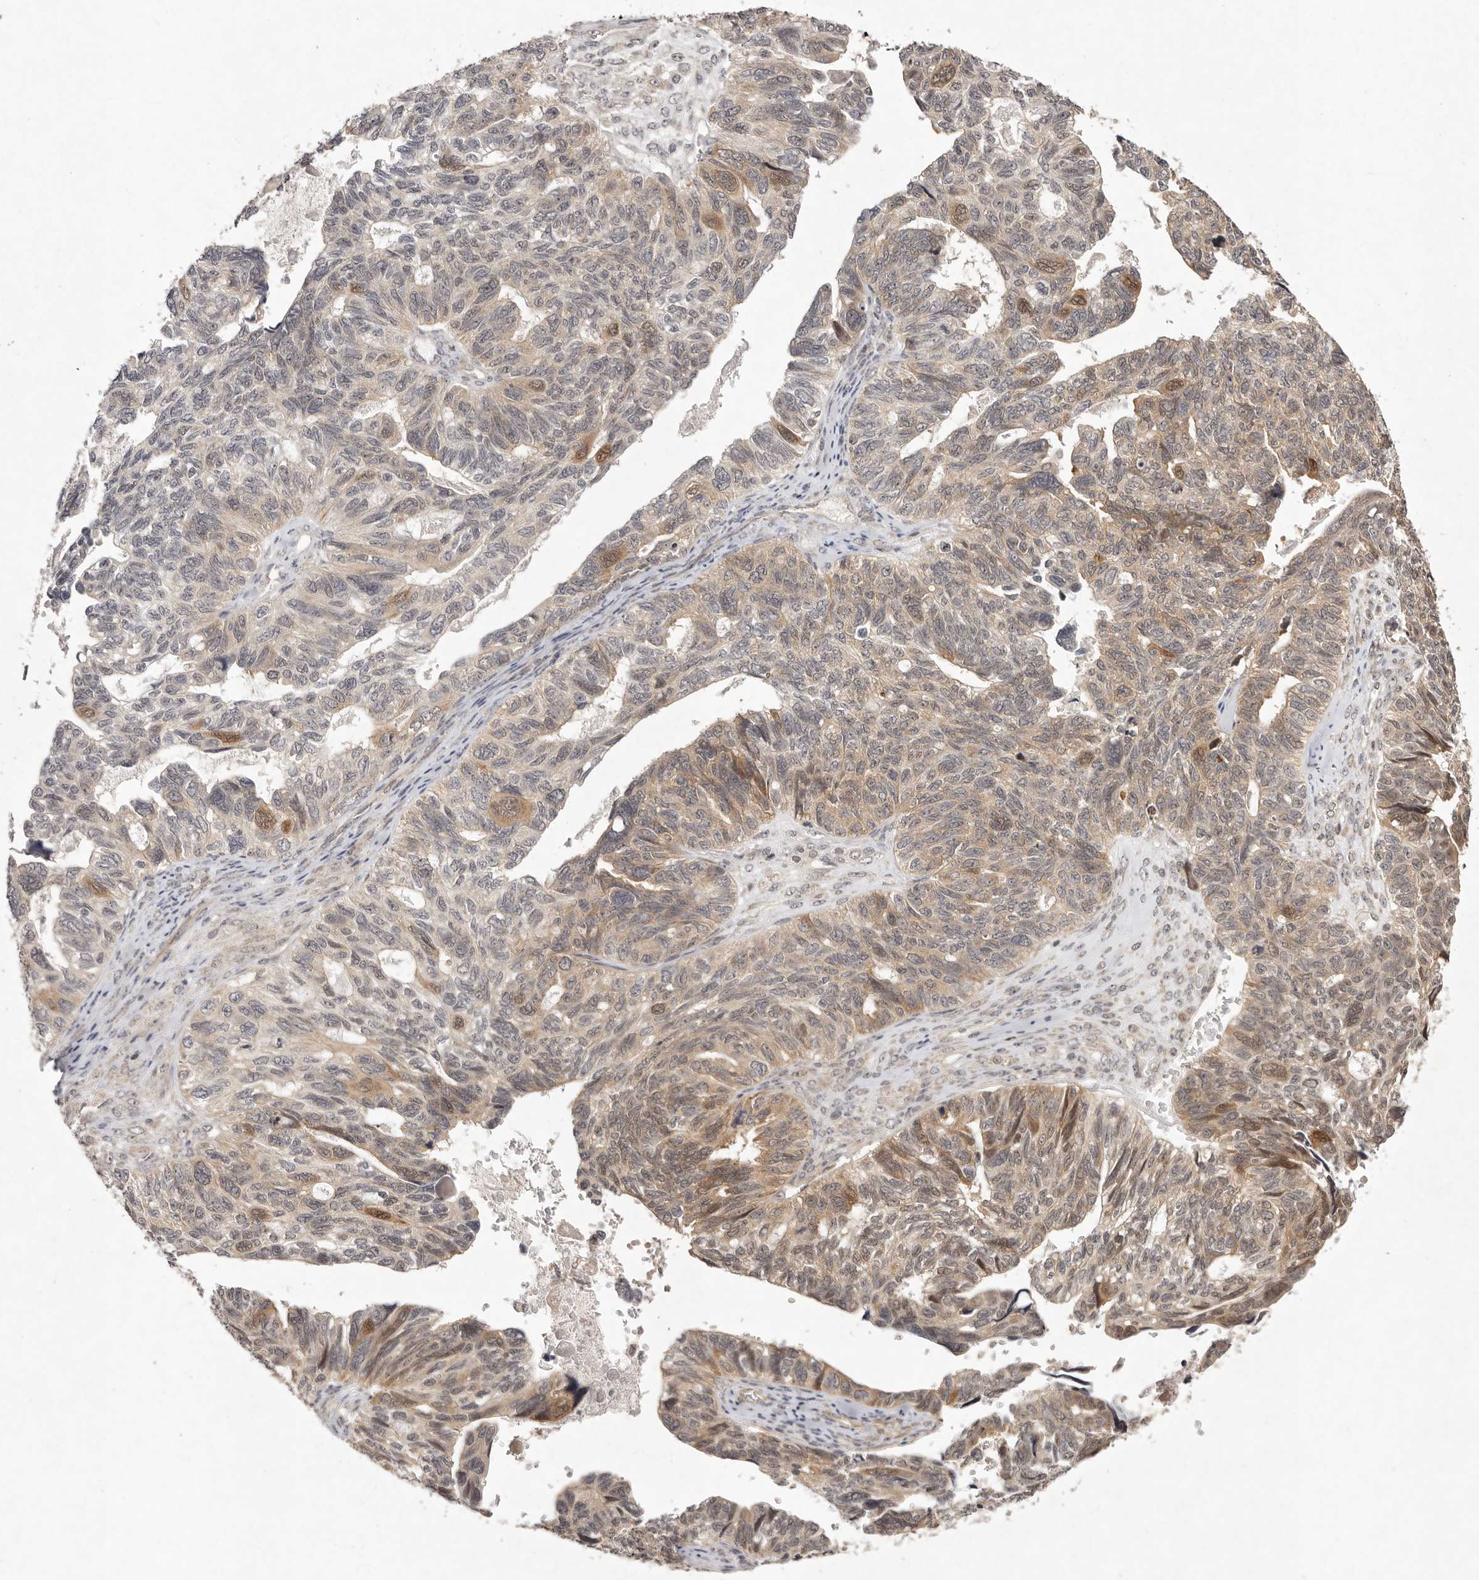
{"staining": {"intensity": "moderate", "quantity": "25%-75%", "location": "cytoplasmic/membranous,nuclear"}, "tissue": "ovarian cancer", "cell_type": "Tumor cells", "image_type": "cancer", "snomed": [{"axis": "morphology", "description": "Cystadenocarcinoma, serous, NOS"}, {"axis": "topography", "description": "Ovary"}], "caption": "Immunohistochemistry (IHC) micrograph of human ovarian cancer stained for a protein (brown), which reveals medium levels of moderate cytoplasmic/membranous and nuclear expression in approximately 25%-75% of tumor cells.", "gene": "BUD31", "patient": {"sex": "female", "age": 79}}